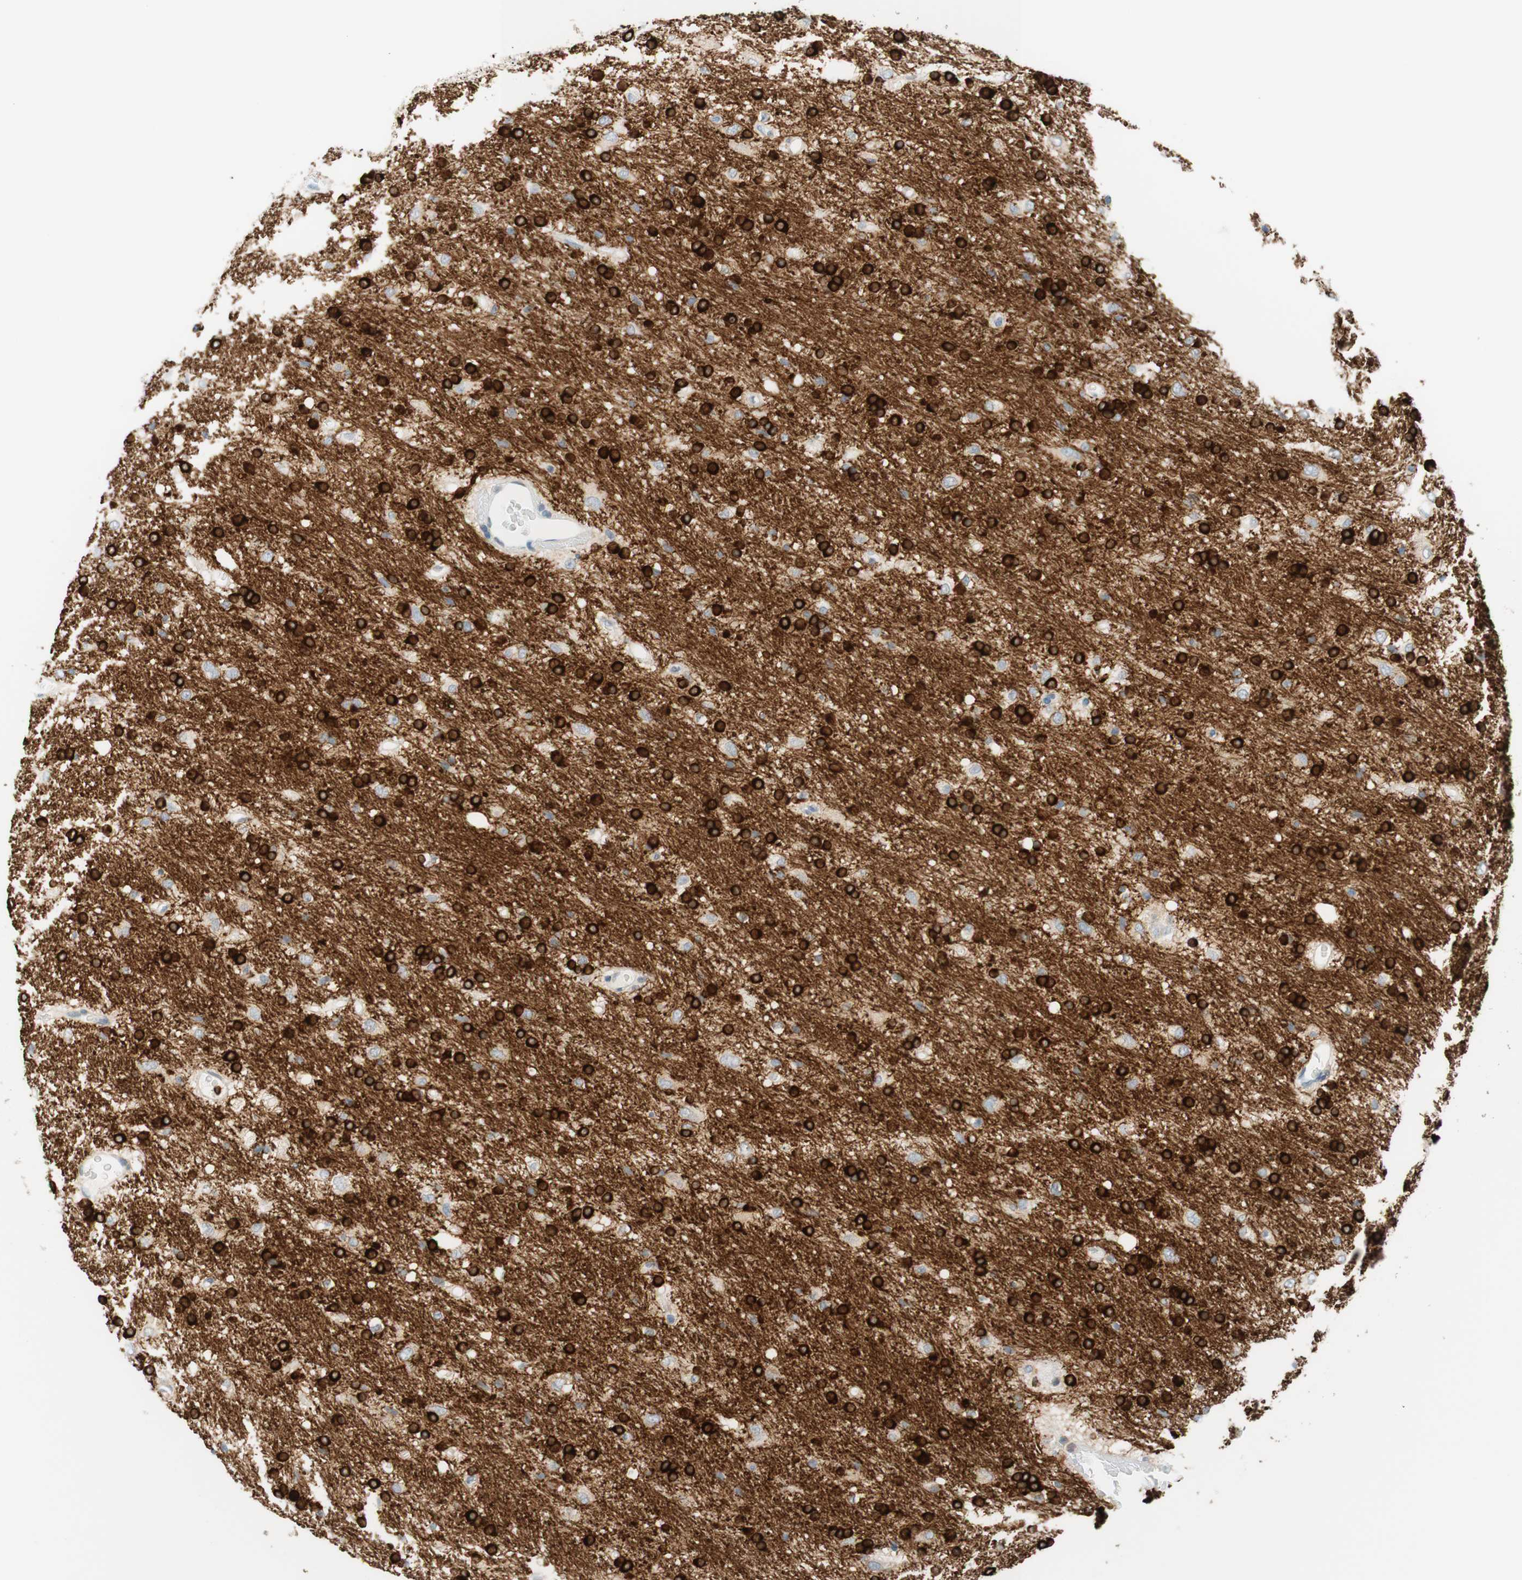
{"staining": {"intensity": "strong", "quantity": ">75%", "location": "cytoplasmic/membranous,nuclear"}, "tissue": "glioma", "cell_type": "Tumor cells", "image_type": "cancer", "snomed": [{"axis": "morphology", "description": "Glioma, malignant, Low grade"}, {"axis": "topography", "description": "Brain"}], "caption": "Immunohistochemistry micrograph of human glioma stained for a protein (brown), which displays high levels of strong cytoplasmic/membranous and nuclear expression in about >75% of tumor cells.", "gene": "STMN1", "patient": {"sex": "male", "age": 77}}